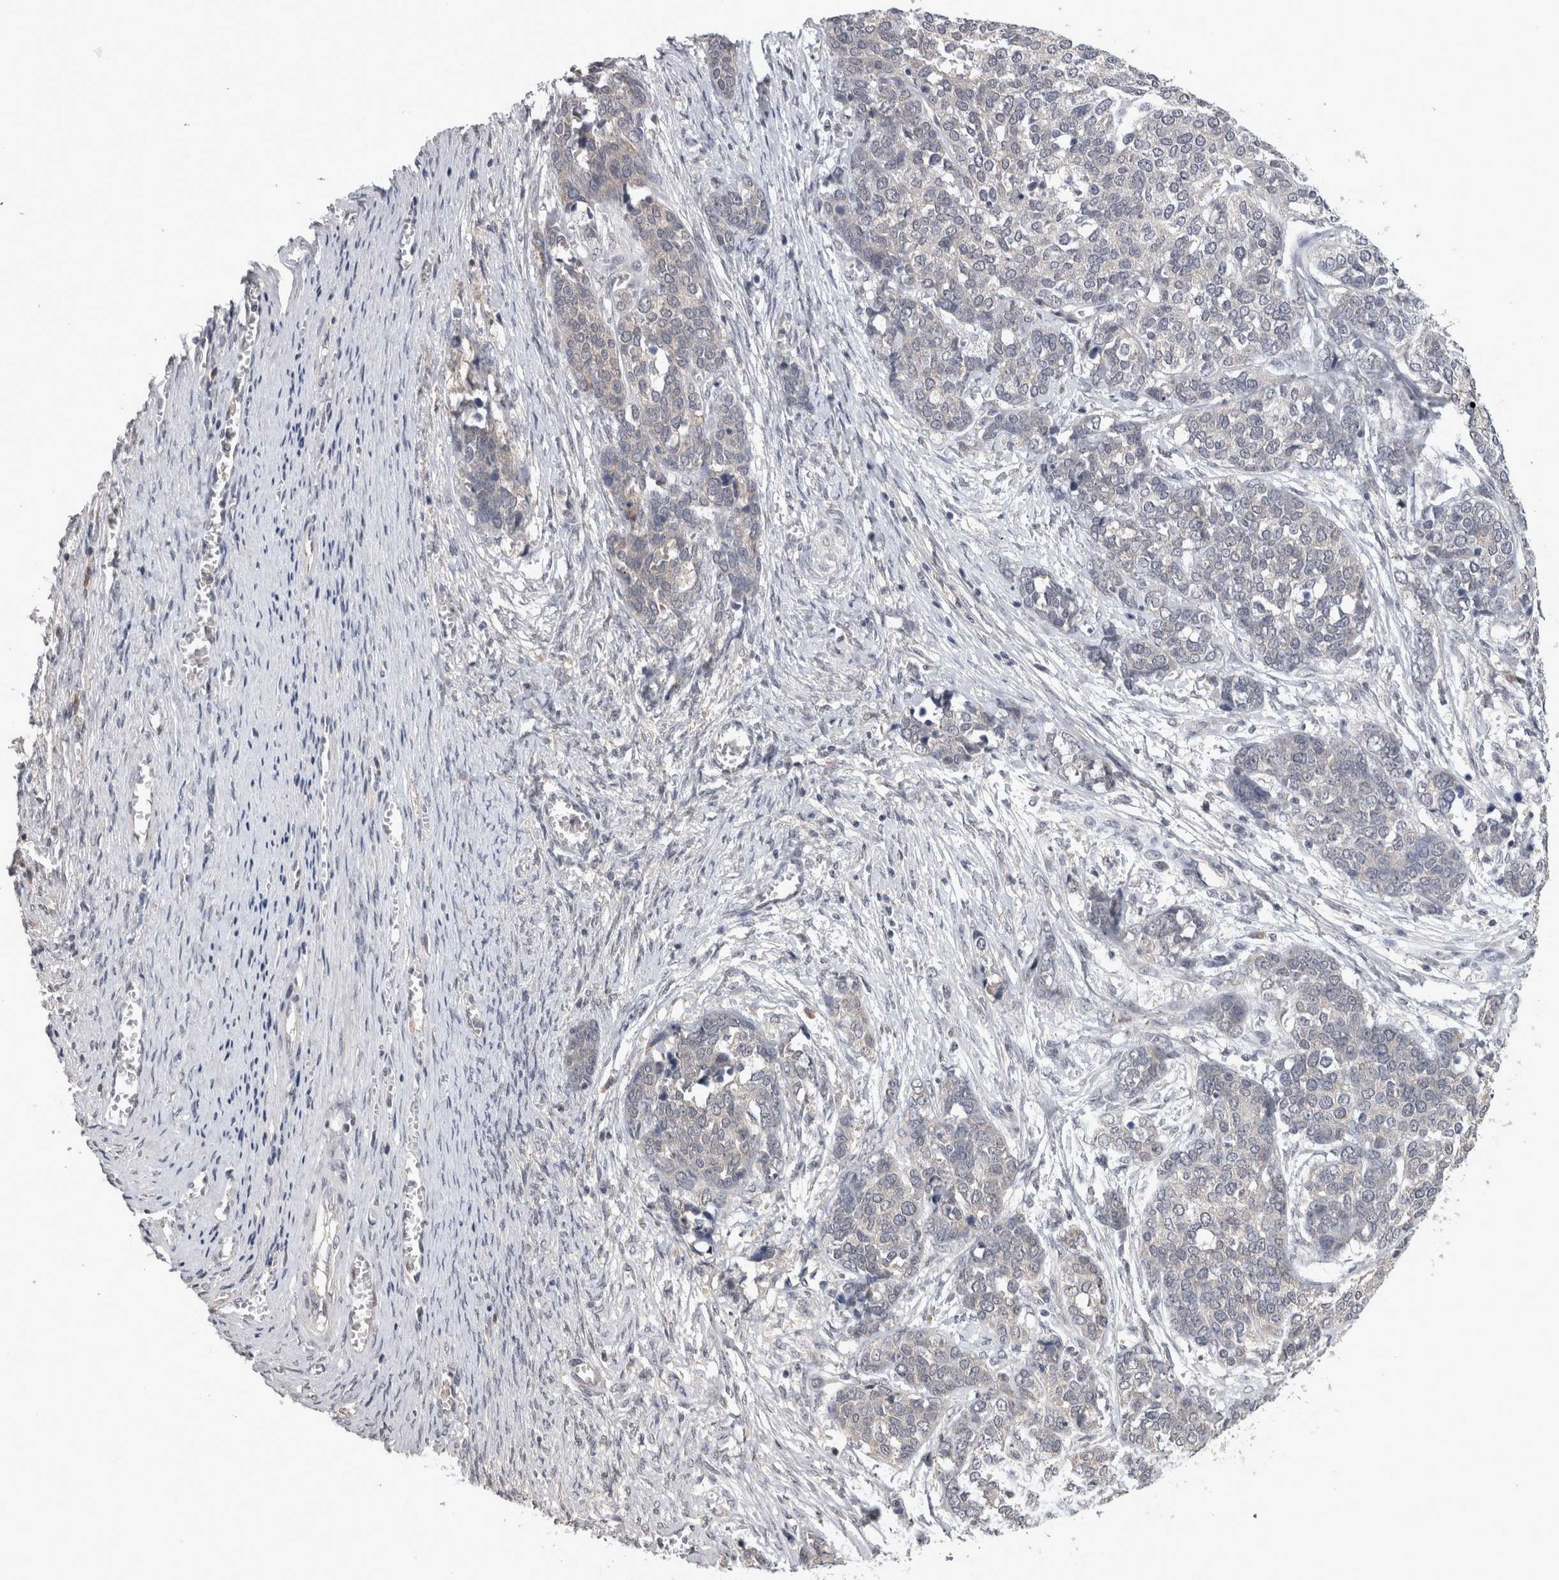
{"staining": {"intensity": "negative", "quantity": "none", "location": "none"}, "tissue": "ovarian cancer", "cell_type": "Tumor cells", "image_type": "cancer", "snomed": [{"axis": "morphology", "description": "Cystadenocarcinoma, serous, NOS"}, {"axis": "topography", "description": "Ovary"}], "caption": "Protein analysis of ovarian serous cystadenocarcinoma displays no significant expression in tumor cells.", "gene": "ZNF114", "patient": {"sex": "female", "age": 44}}